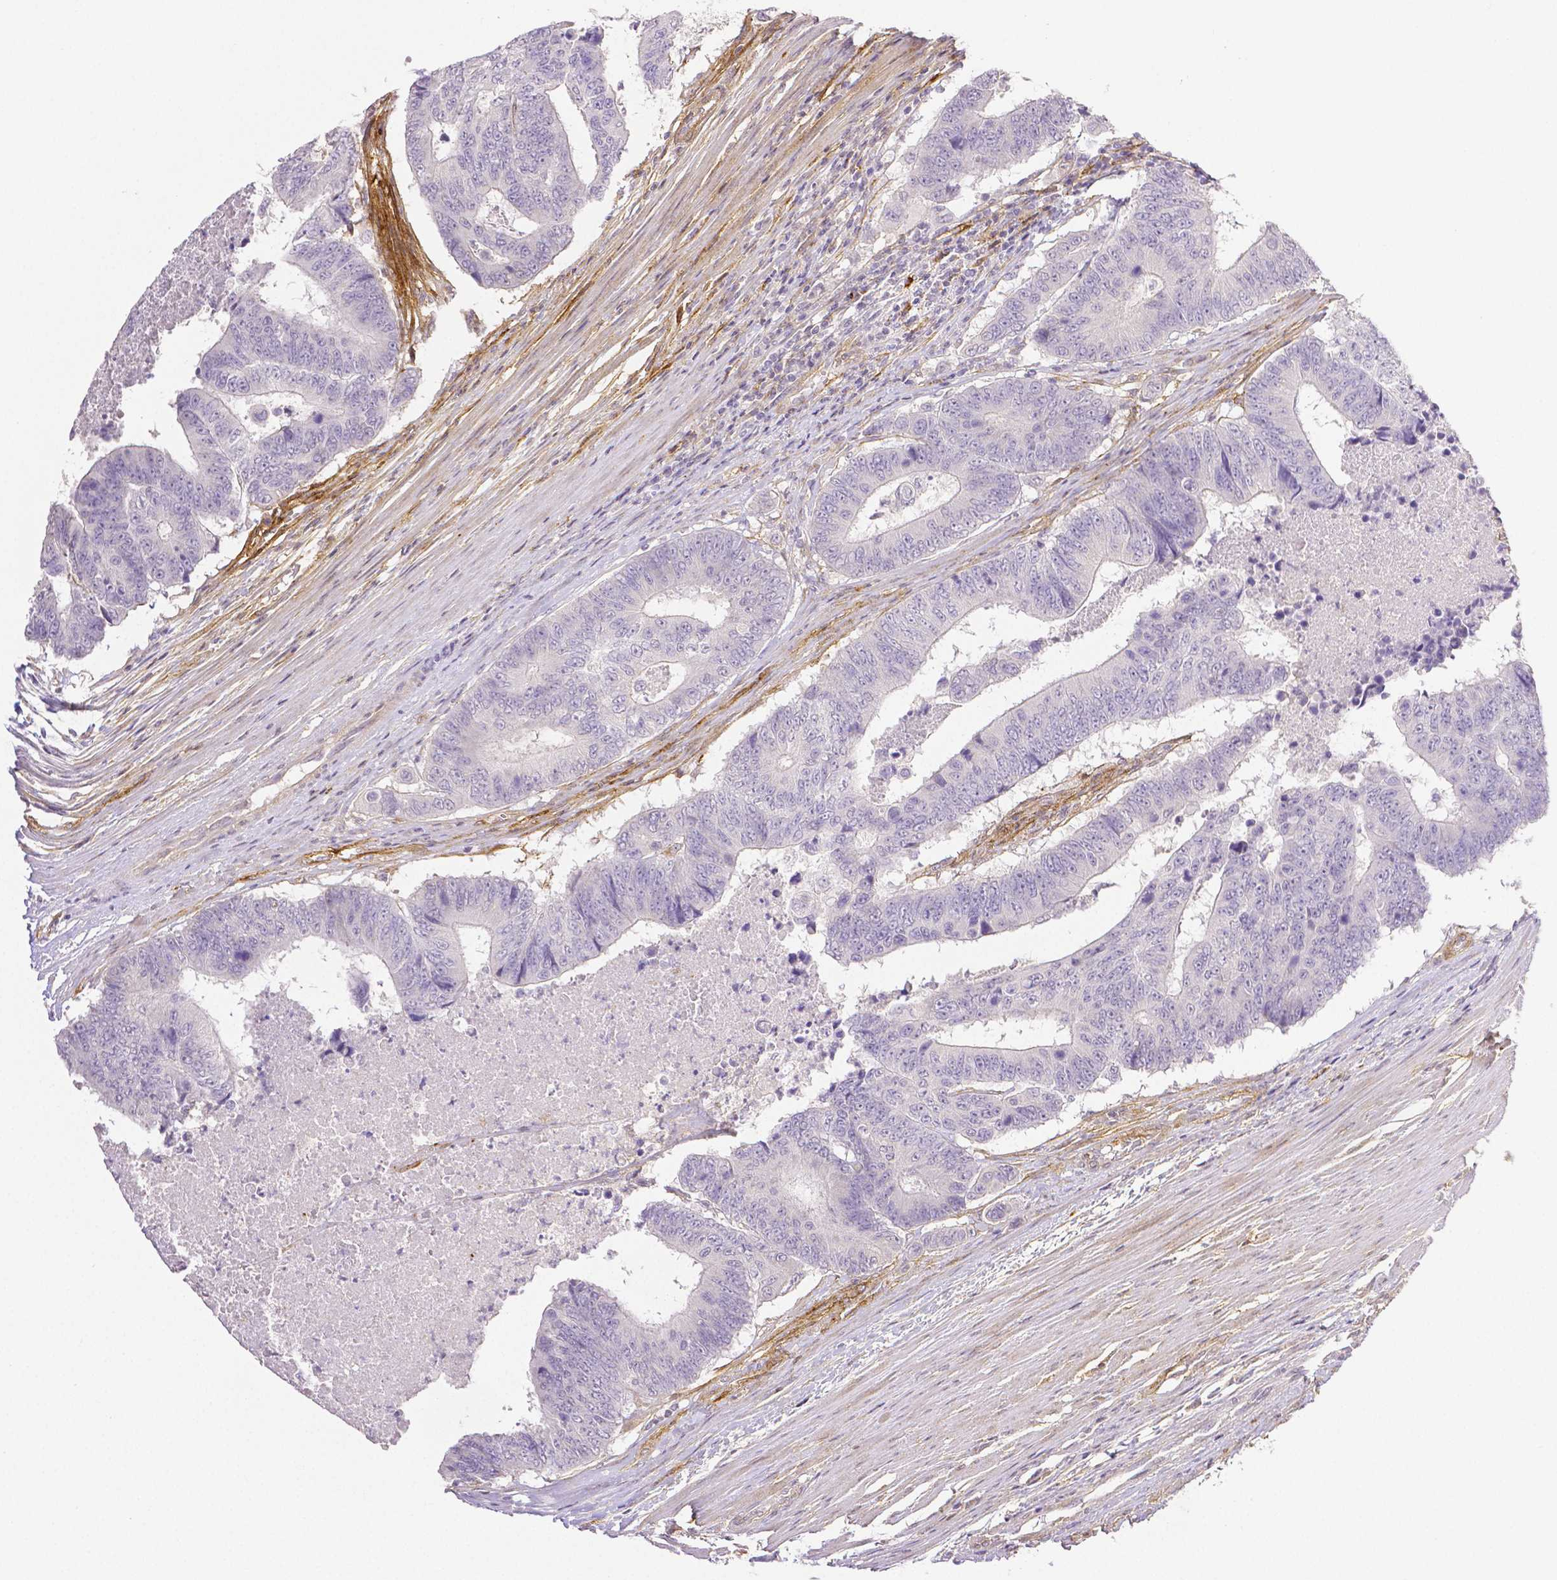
{"staining": {"intensity": "negative", "quantity": "none", "location": "none"}, "tissue": "colorectal cancer", "cell_type": "Tumor cells", "image_type": "cancer", "snomed": [{"axis": "morphology", "description": "Adenocarcinoma, NOS"}, {"axis": "topography", "description": "Colon"}], "caption": "There is no significant expression in tumor cells of colorectal cancer (adenocarcinoma). The staining is performed using DAB (3,3'-diaminobenzidine) brown chromogen with nuclei counter-stained in using hematoxylin.", "gene": "THY1", "patient": {"sex": "female", "age": 48}}